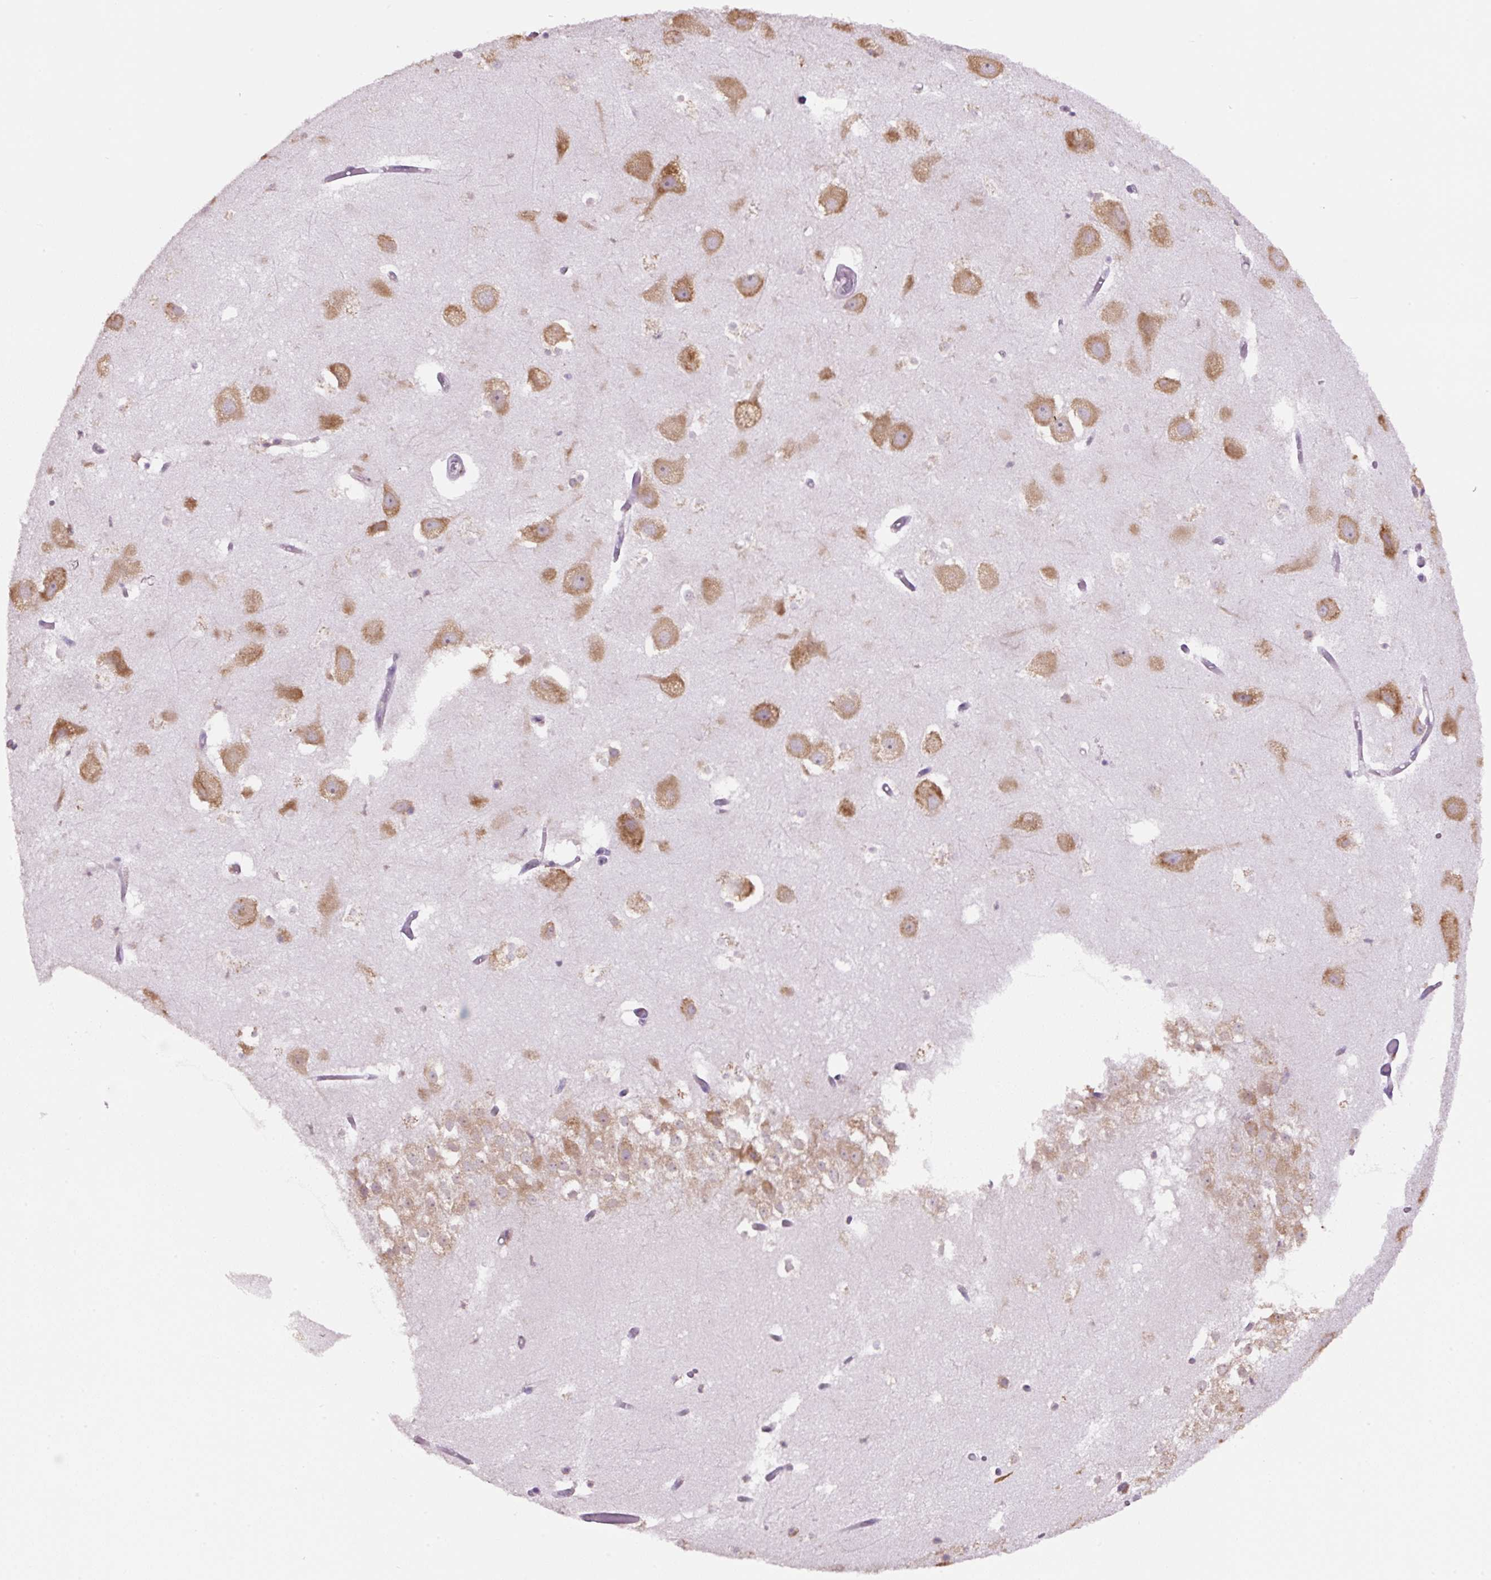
{"staining": {"intensity": "weak", "quantity": "<25%", "location": "cytoplasmic/membranous"}, "tissue": "hippocampus", "cell_type": "Glial cells", "image_type": "normal", "snomed": [{"axis": "morphology", "description": "Normal tissue, NOS"}, {"axis": "topography", "description": "Hippocampus"}], "caption": "Histopathology image shows no significant protein expression in glial cells of unremarkable hippocampus. The staining was performed using DAB to visualize the protein expression in brown, while the nuclei were stained in blue with hematoxylin (Magnification: 20x).", "gene": "RPS23", "patient": {"sex": "female", "age": 52}}